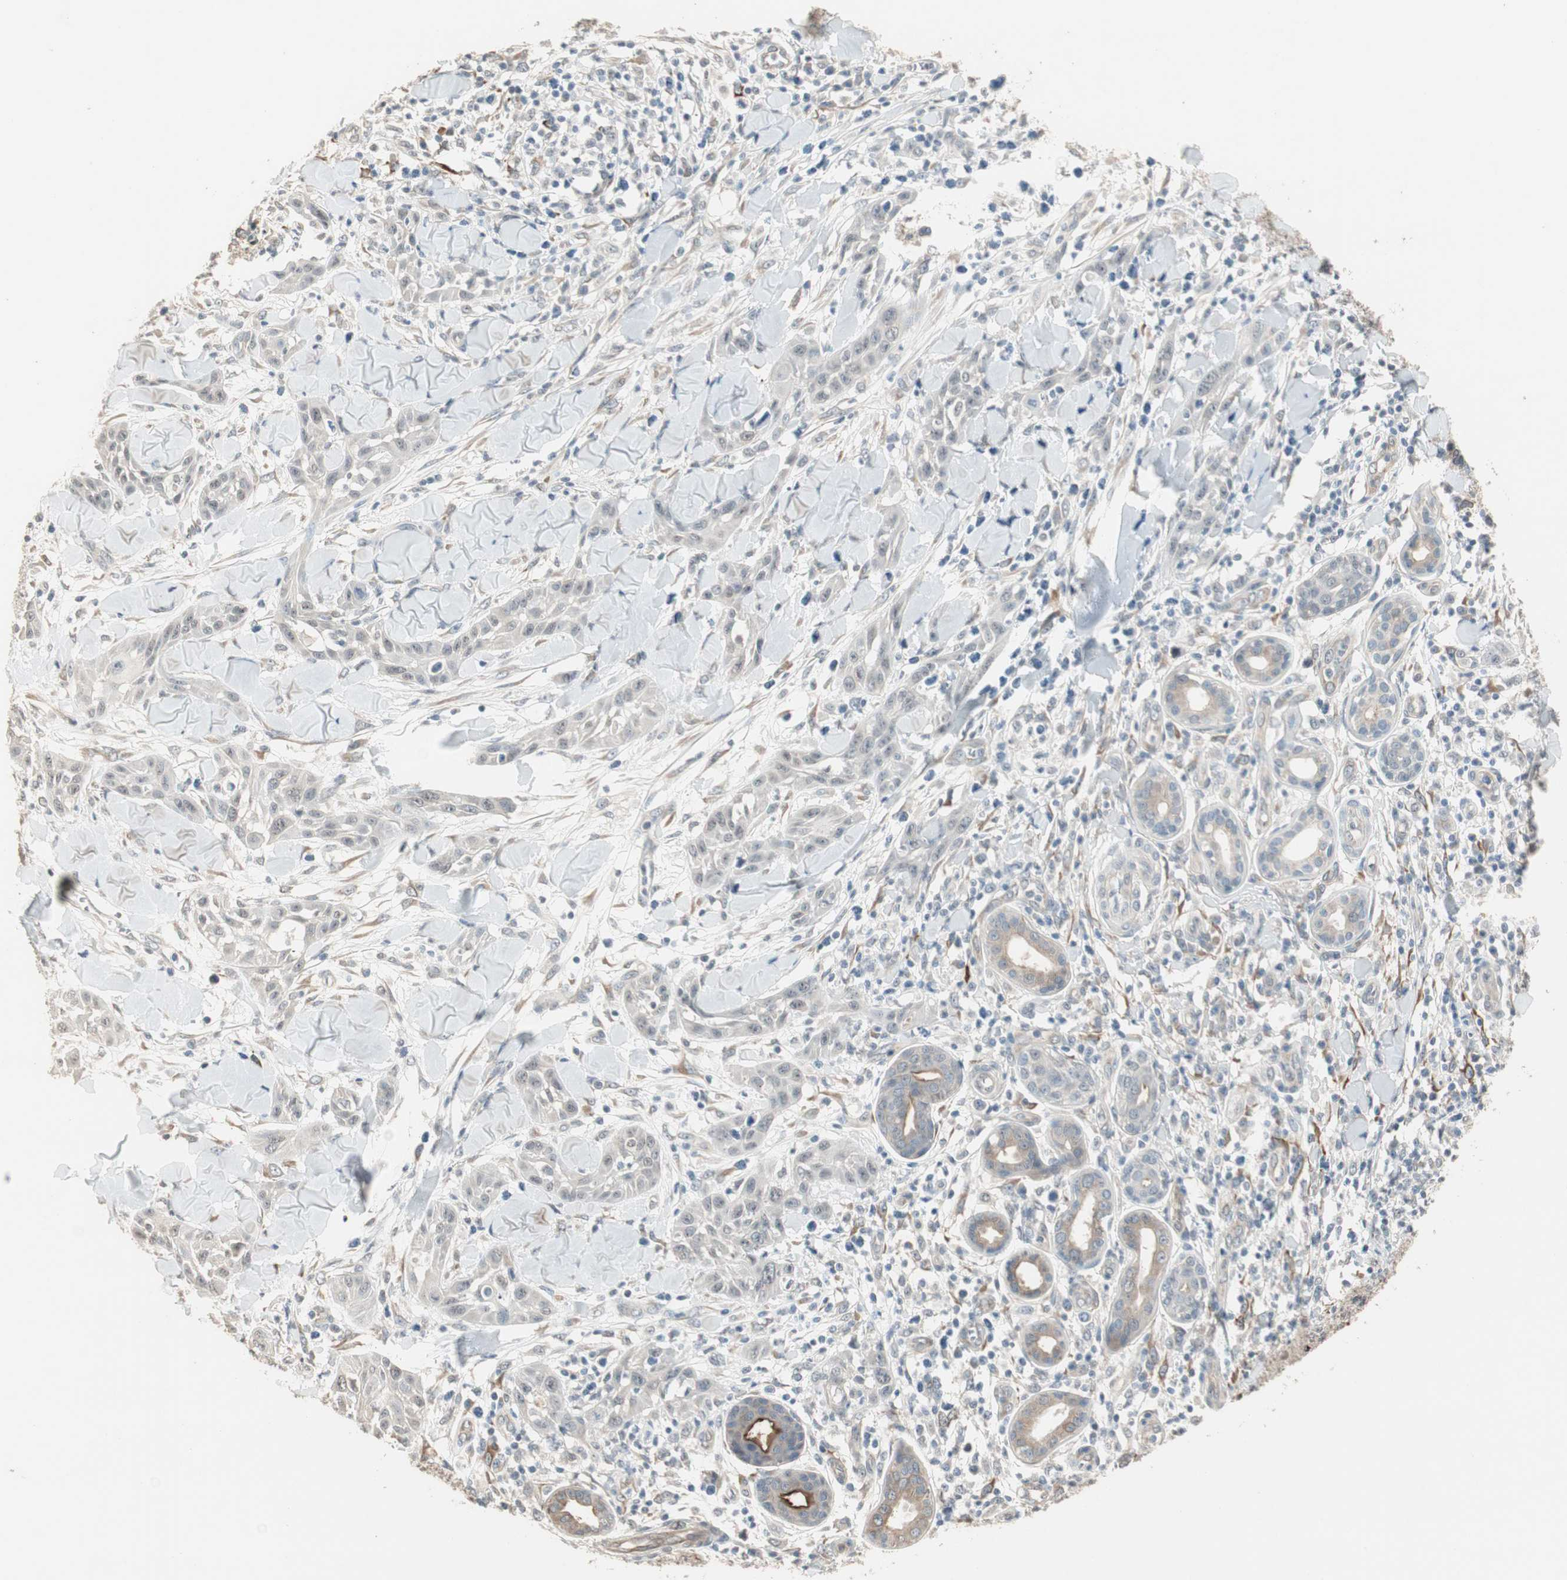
{"staining": {"intensity": "negative", "quantity": "none", "location": "none"}, "tissue": "skin cancer", "cell_type": "Tumor cells", "image_type": "cancer", "snomed": [{"axis": "morphology", "description": "Squamous cell carcinoma, NOS"}, {"axis": "topography", "description": "Skin"}], "caption": "A photomicrograph of skin squamous cell carcinoma stained for a protein displays no brown staining in tumor cells.", "gene": "TASOR", "patient": {"sex": "male", "age": 24}}